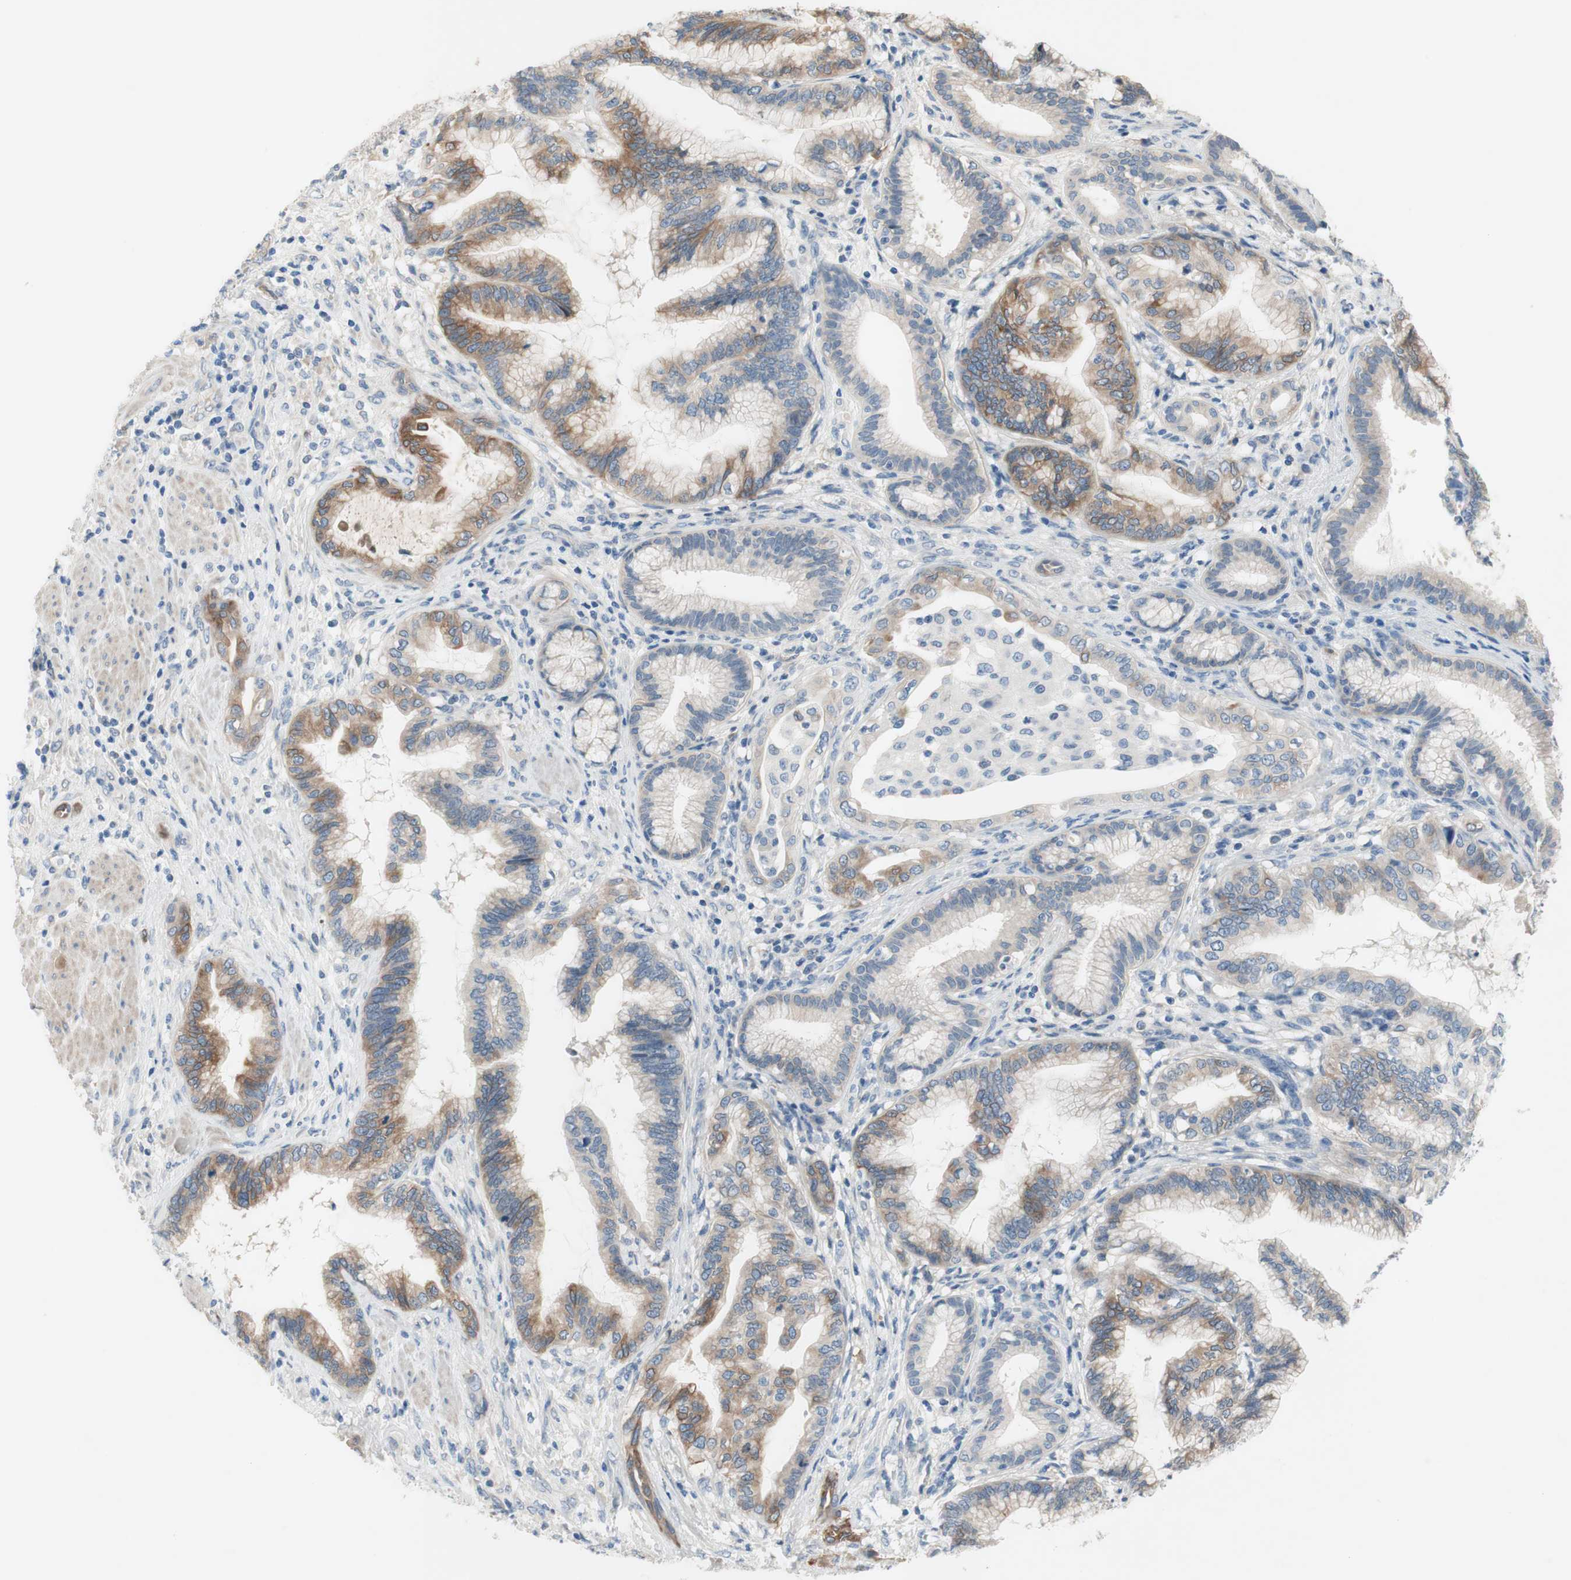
{"staining": {"intensity": "moderate", "quantity": "25%-75%", "location": "cytoplasmic/membranous"}, "tissue": "pancreatic cancer", "cell_type": "Tumor cells", "image_type": "cancer", "snomed": [{"axis": "morphology", "description": "Adenocarcinoma, NOS"}, {"axis": "topography", "description": "Pancreas"}], "caption": "Immunohistochemistry (IHC) (DAB (3,3'-diaminobenzidine)) staining of human adenocarcinoma (pancreatic) exhibits moderate cytoplasmic/membranous protein staining in about 25%-75% of tumor cells.", "gene": "FDFT1", "patient": {"sex": "female", "age": 64}}